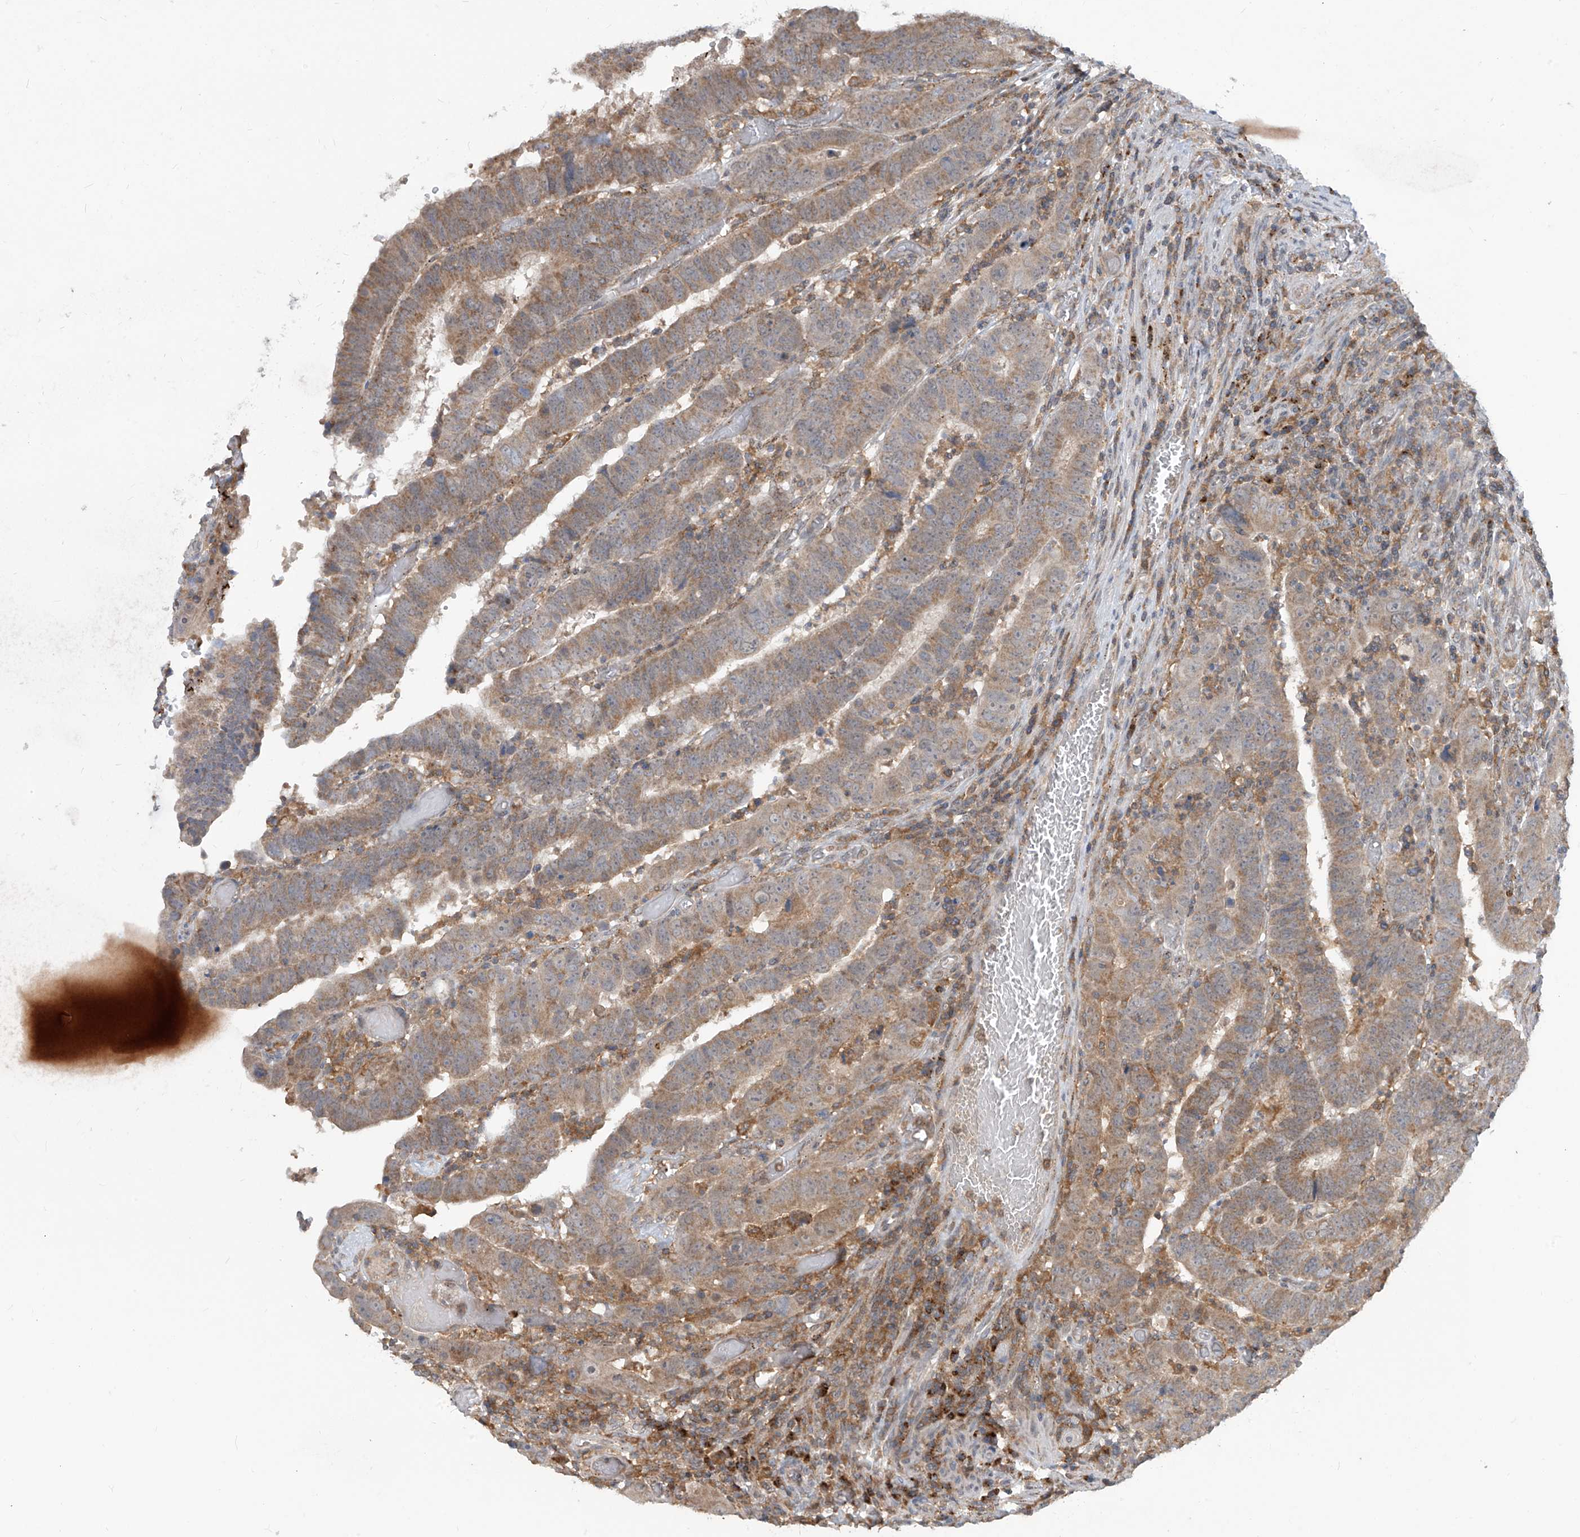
{"staining": {"intensity": "moderate", "quantity": "25%-75%", "location": "cytoplasmic/membranous"}, "tissue": "colorectal cancer", "cell_type": "Tumor cells", "image_type": "cancer", "snomed": [{"axis": "morphology", "description": "Normal tissue, NOS"}, {"axis": "morphology", "description": "Adenocarcinoma, NOS"}, {"axis": "topography", "description": "Rectum"}], "caption": "Tumor cells display moderate cytoplasmic/membranous positivity in about 25%-75% of cells in colorectal cancer (adenocarcinoma).", "gene": "PARVG", "patient": {"sex": "female", "age": 65}}